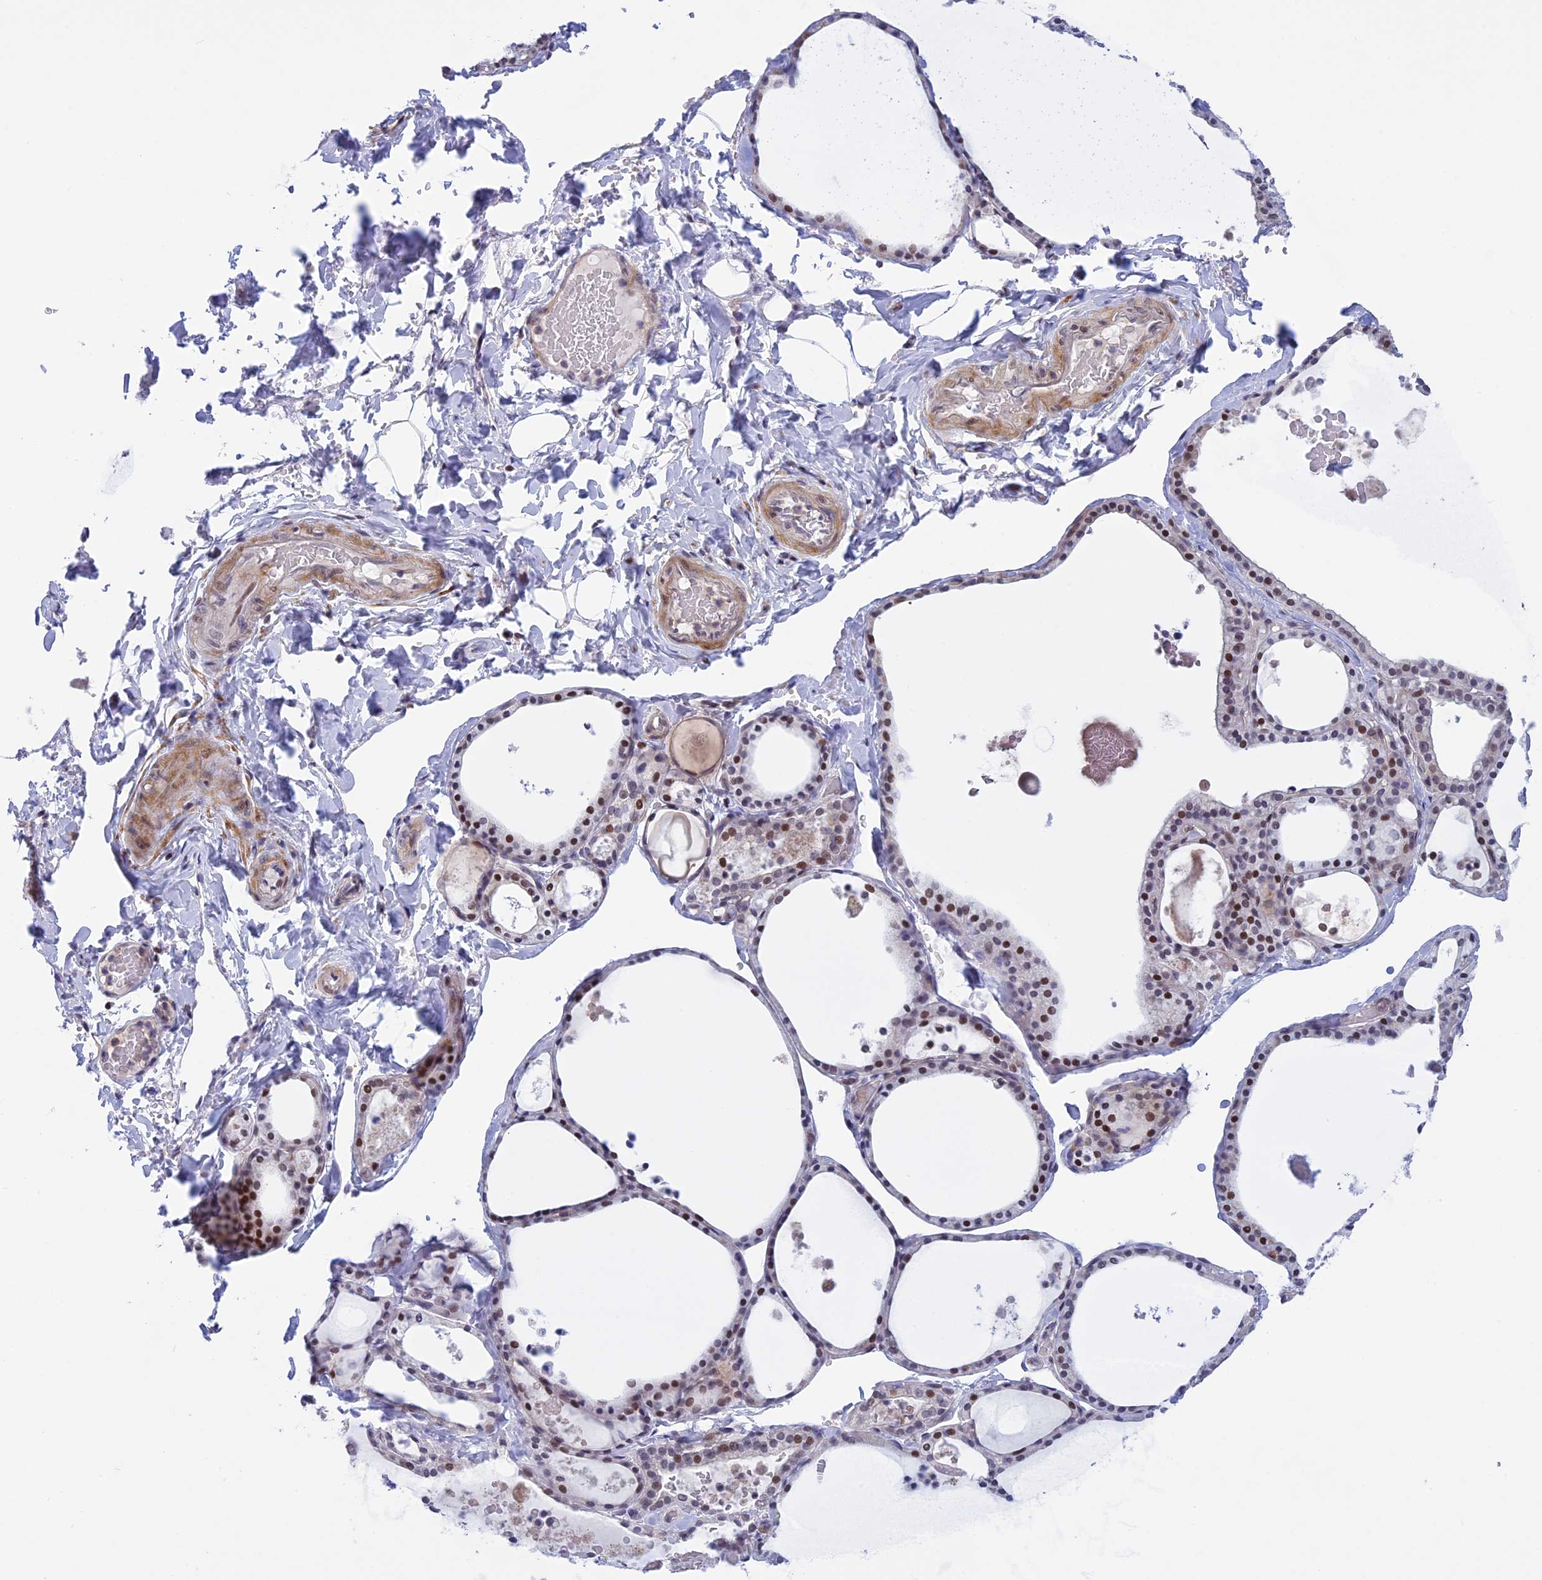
{"staining": {"intensity": "moderate", "quantity": "<25%", "location": "nuclear"}, "tissue": "thyroid gland", "cell_type": "Glandular cells", "image_type": "normal", "snomed": [{"axis": "morphology", "description": "Normal tissue, NOS"}, {"axis": "topography", "description": "Thyroid gland"}], "caption": "Immunohistochemical staining of benign thyroid gland demonstrates moderate nuclear protein staining in about <25% of glandular cells. (DAB IHC, brown staining for protein, blue staining for nuclei).", "gene": "CORO2A", "patient": {"sex": "male", "age": 56}}